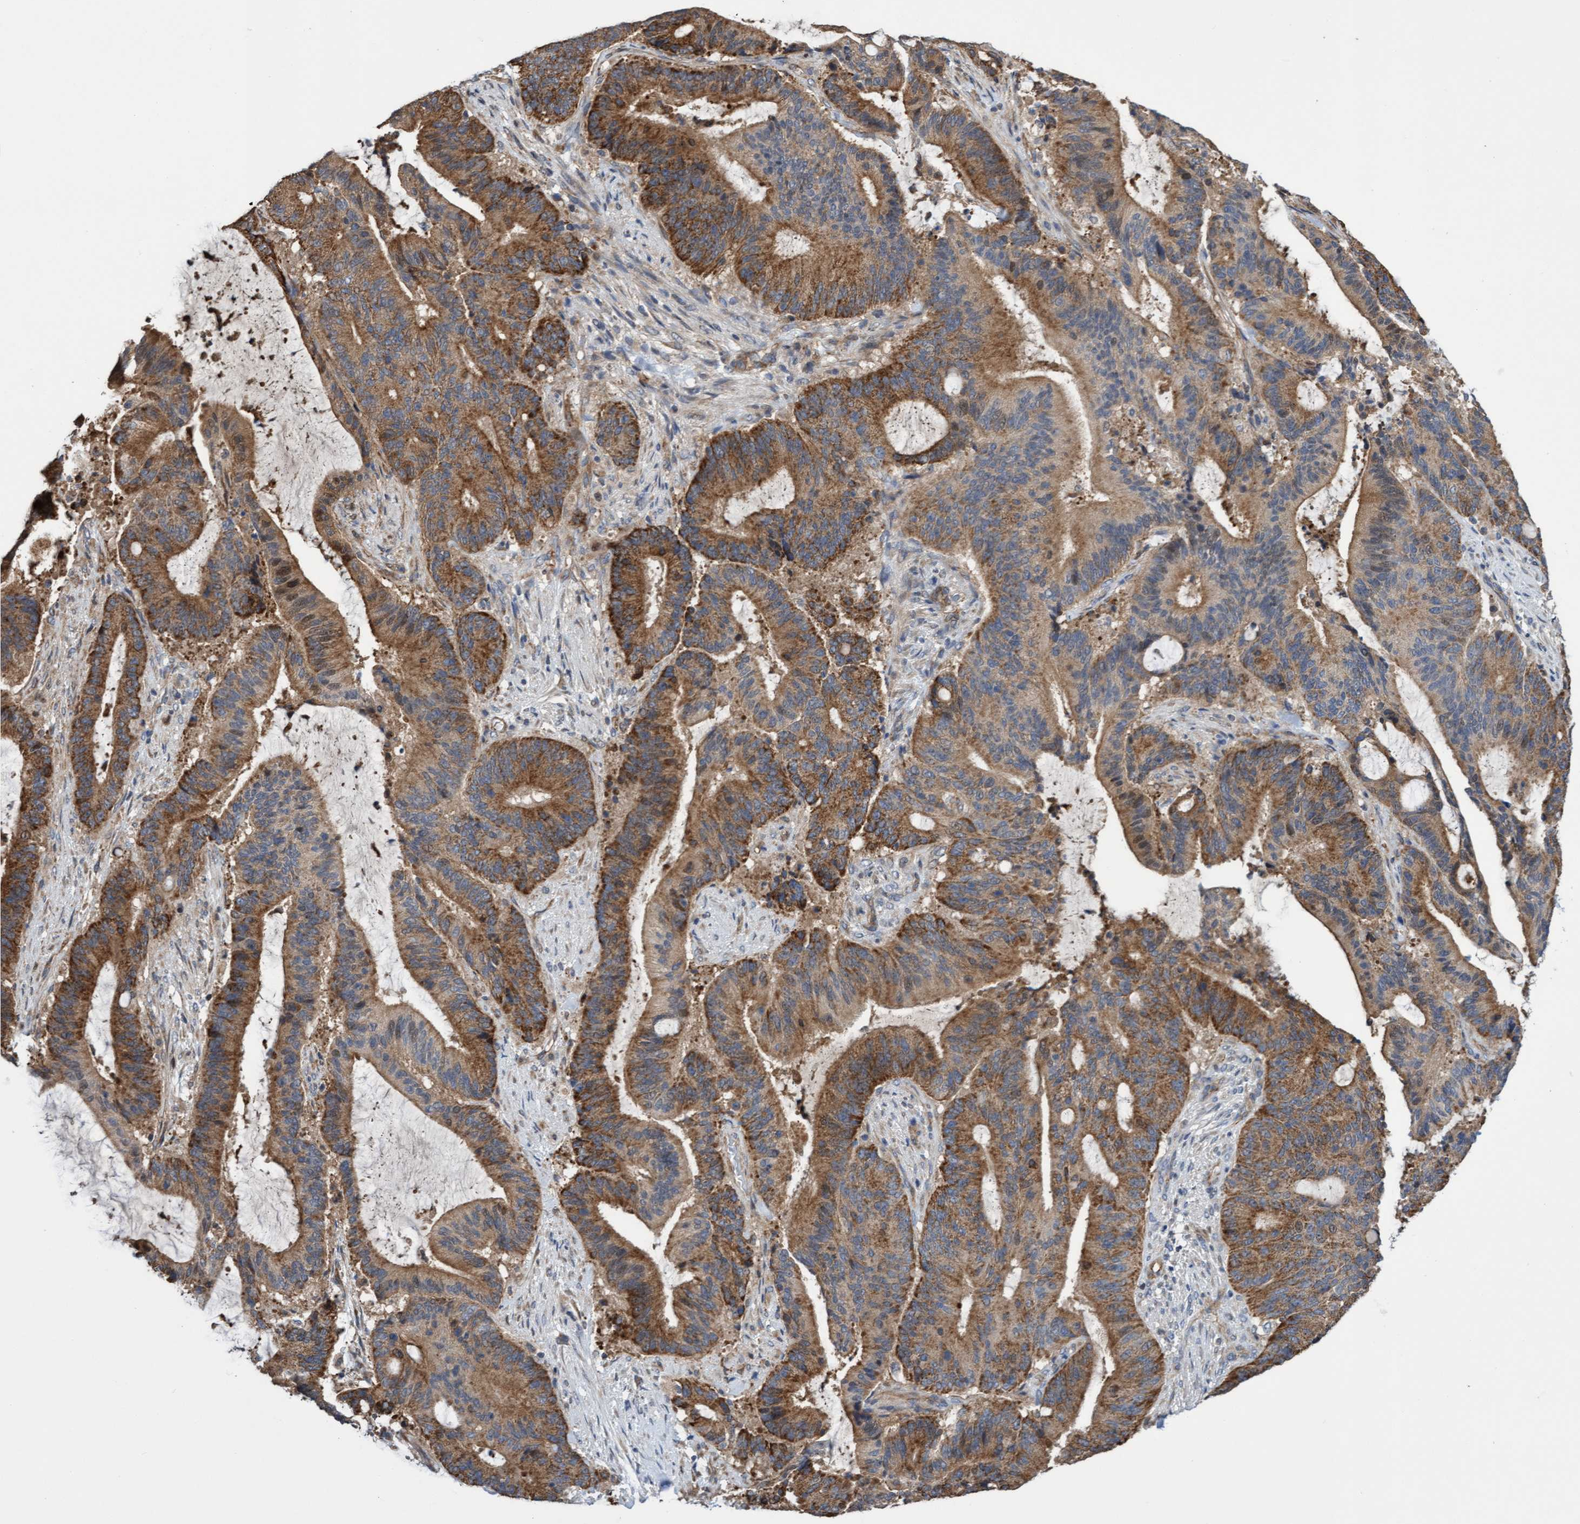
{"staining": {"intensity": "moderate", "quantity": ">75%", "location": "cytoplasmic/membranous"}, "tissue": "liver cancer", "cell_type": "Tumor cells", "image_type": "cancer", "snomed": [{"axis": "morphology", "description": "Normal tissue, NOS"}, {"axis": "morphology", "description": "Cholangiocarcinoma"}, {"axis": "topography", "description": "Liver"}, {"axis": "topography", "description": "Peripheral nerve tissue"}], "caption": "Protein expression analysis of liver cholangiocarcinoma reveals moderate cytoplasmic/membranous staining in about >75% of tumor cells. The staining is performed using DAB brown chromogen to label protein expression. The nuclei are counter-stained blue using hematoxylin.", "gene": "ITFG1", "patient": {"sex": "female", "age": 73}}